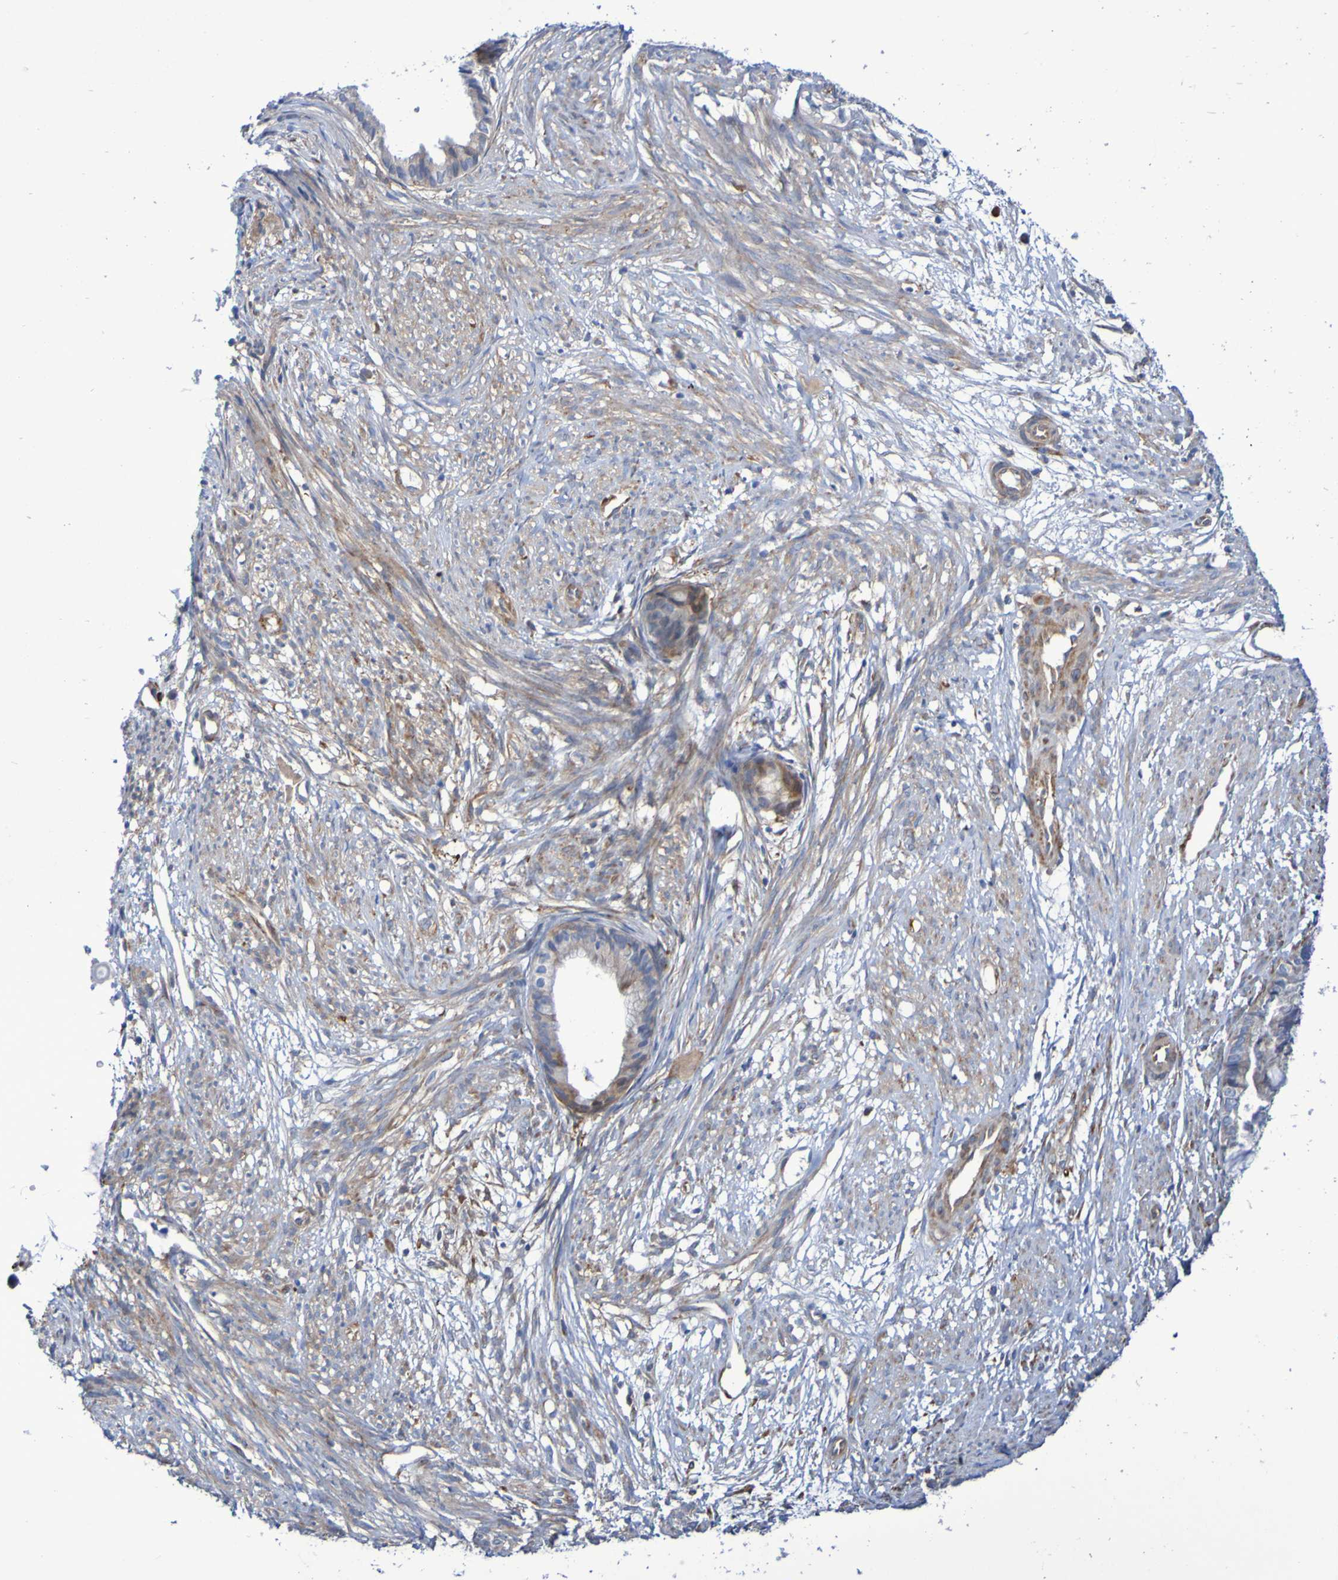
{"staining": {"intensity": "strong", "quantity": "<25%", "location": "cytoplasmic/membranous"}, "tissue": "cervical cancer", "cell_type": "Tumor cells", "image_type": "cancer", "snomed": [{"axis": "morphology", "description": "Normal tissue, NOS"}, {"axis": "morphology", "description": "Adenocarcinoma, NOS"}, {"axis": "topography", "description": "Cervix"}, {"axis": "topography", "description": "Endometrium"}], "caption": "About <25% of tumor cells in human cervical cancer (adenocarcinoma) display strong cytoplasmic/membranous protein expression as visualized by brown immunohistochemical staining.", "gene": "SCRG1", "patient": {"sex": "female", "age": 86}}